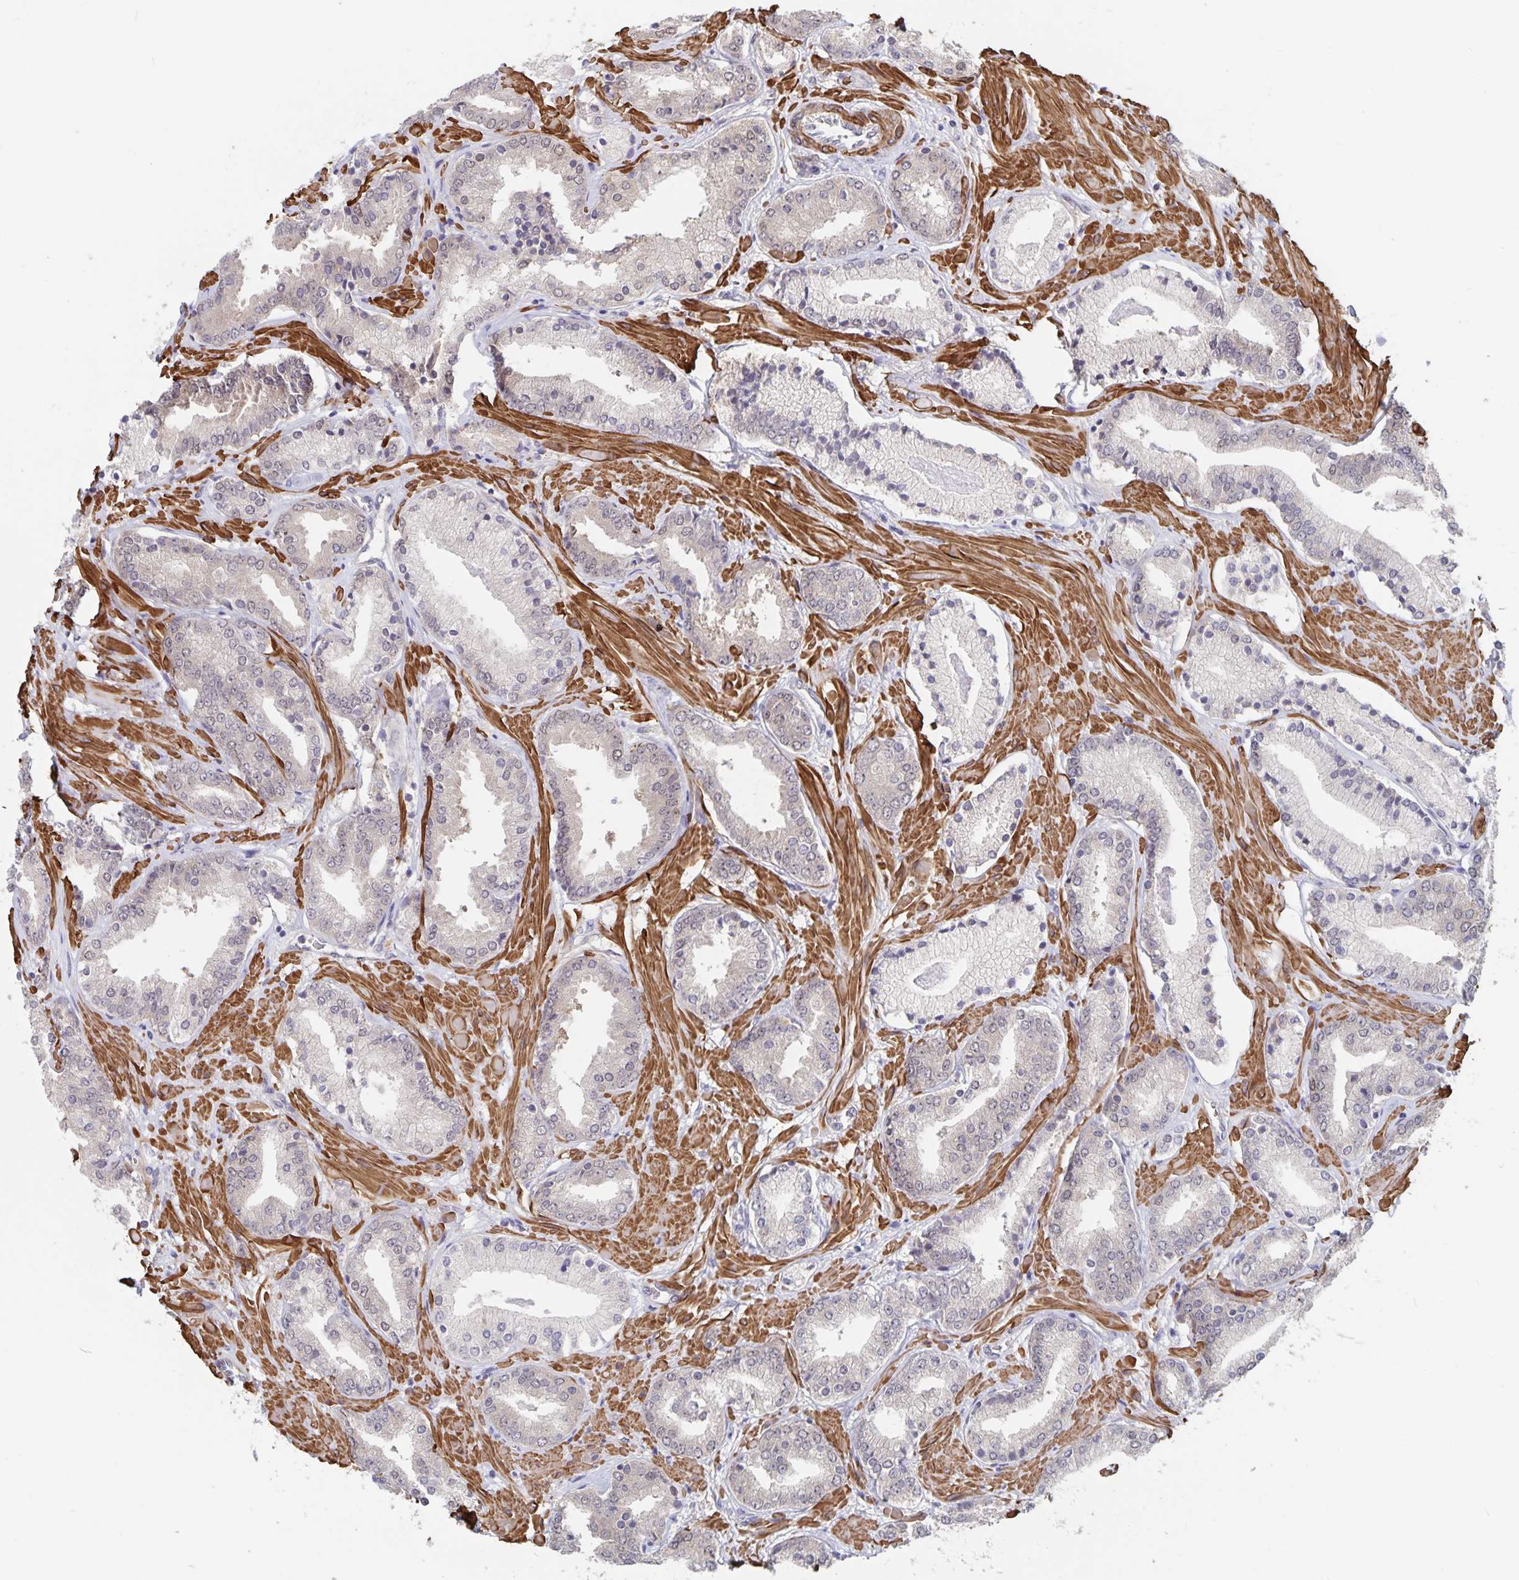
{"staining": {"intensity": "negative", "quantity": "none", "location": "none"}, "tissue": "prostate cancer", "cell_type": "Tumor cells", "image_type": "cancer", "snomed": [{"axis": "morphology", "description": "Adenocarcinoma, High grade"}, {"axis": "topography", "description": "Prostate"}], "caption": "Immunohistochemical staining of adenocarcinoma (high-grade) (prostate) exhibits no significant positivity in tumor cells. (DAB (3,3'-diaminobenzidine) IHC with hematoxylin counter stain).", "gene": "BAG6", "patient": {"sex": "male", "age": 56}}